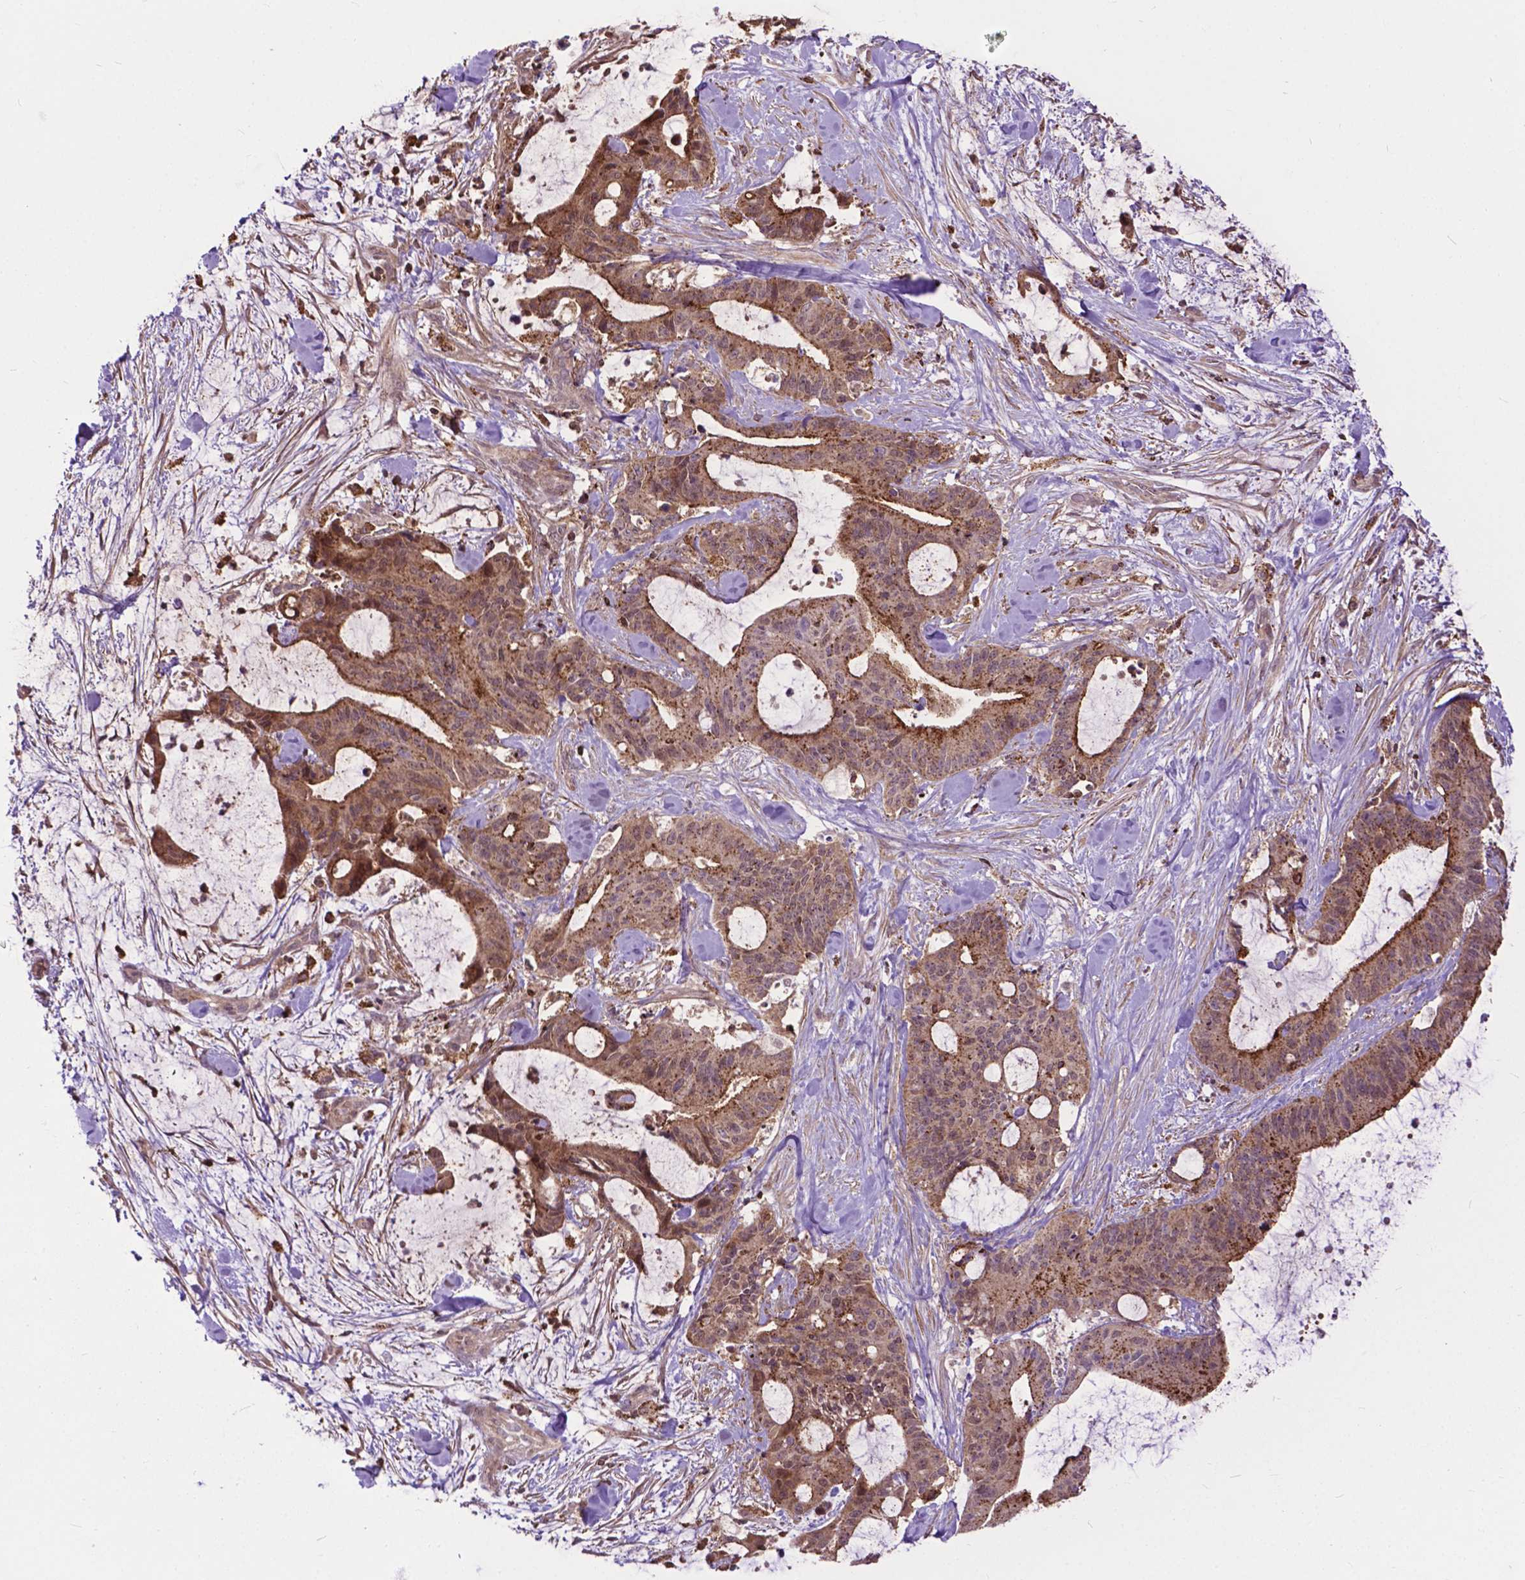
{"staining": {"intensity": "moderate", "quantity": ">75%", "location": "cytoplasmic/membranous,nuclear"}, "tissue": "liver cancer", "cell_type": "Tumor cells", "image_type": "cancer", "snomed": [{"axis": "morphology", "description": "Cholangiocarcinoma"}, {"axis": "topography", "description": "Liver"}], "caption": "A medium amount of moderate cytoplasmic/membranous and nuclear positivity is appreciated in approximately >75% of tumor cells in cholangiocarcinoma (liver) tissue.", "gene": "CHMP4A", "patient": {"sex": "female", "age": 73}}